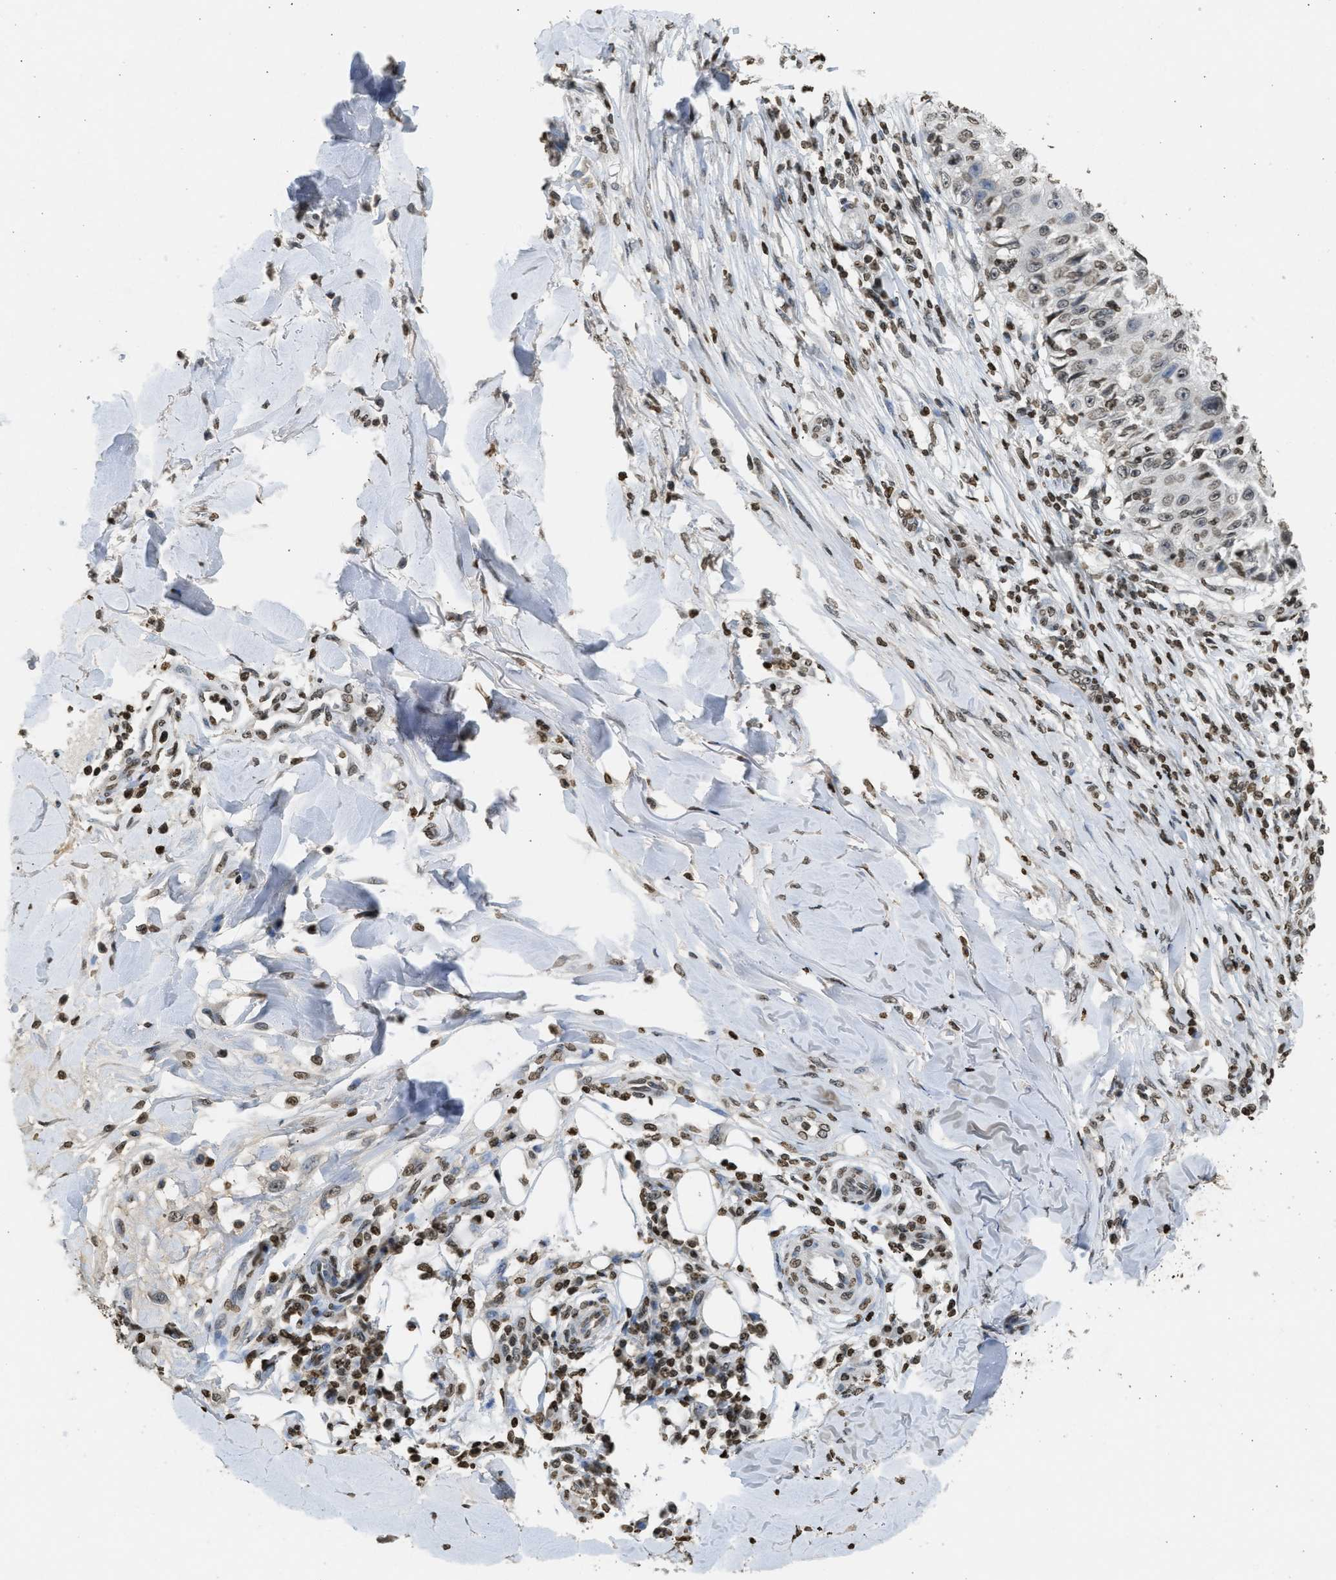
{"staining": {"intensity": "moderate", "quantity": "25%-75%", "location": "nuclear"}, "tissue": "skin cancer", "cell_type": "Tumor cells", "image_type": "cancer", "snomed": [{"axis": "morphology", "description": "Squamous cell carcinoma, NOS"}, {"axis": "topography", "description": "Skin"}], "caption": "Human skin cancer stained for a protein (brown) reveals moderate nuclear positive staining in about 25%-75% of tumor cells.", "gene": "RRAGC", "patient": {"sex": "male", "age": 86}}